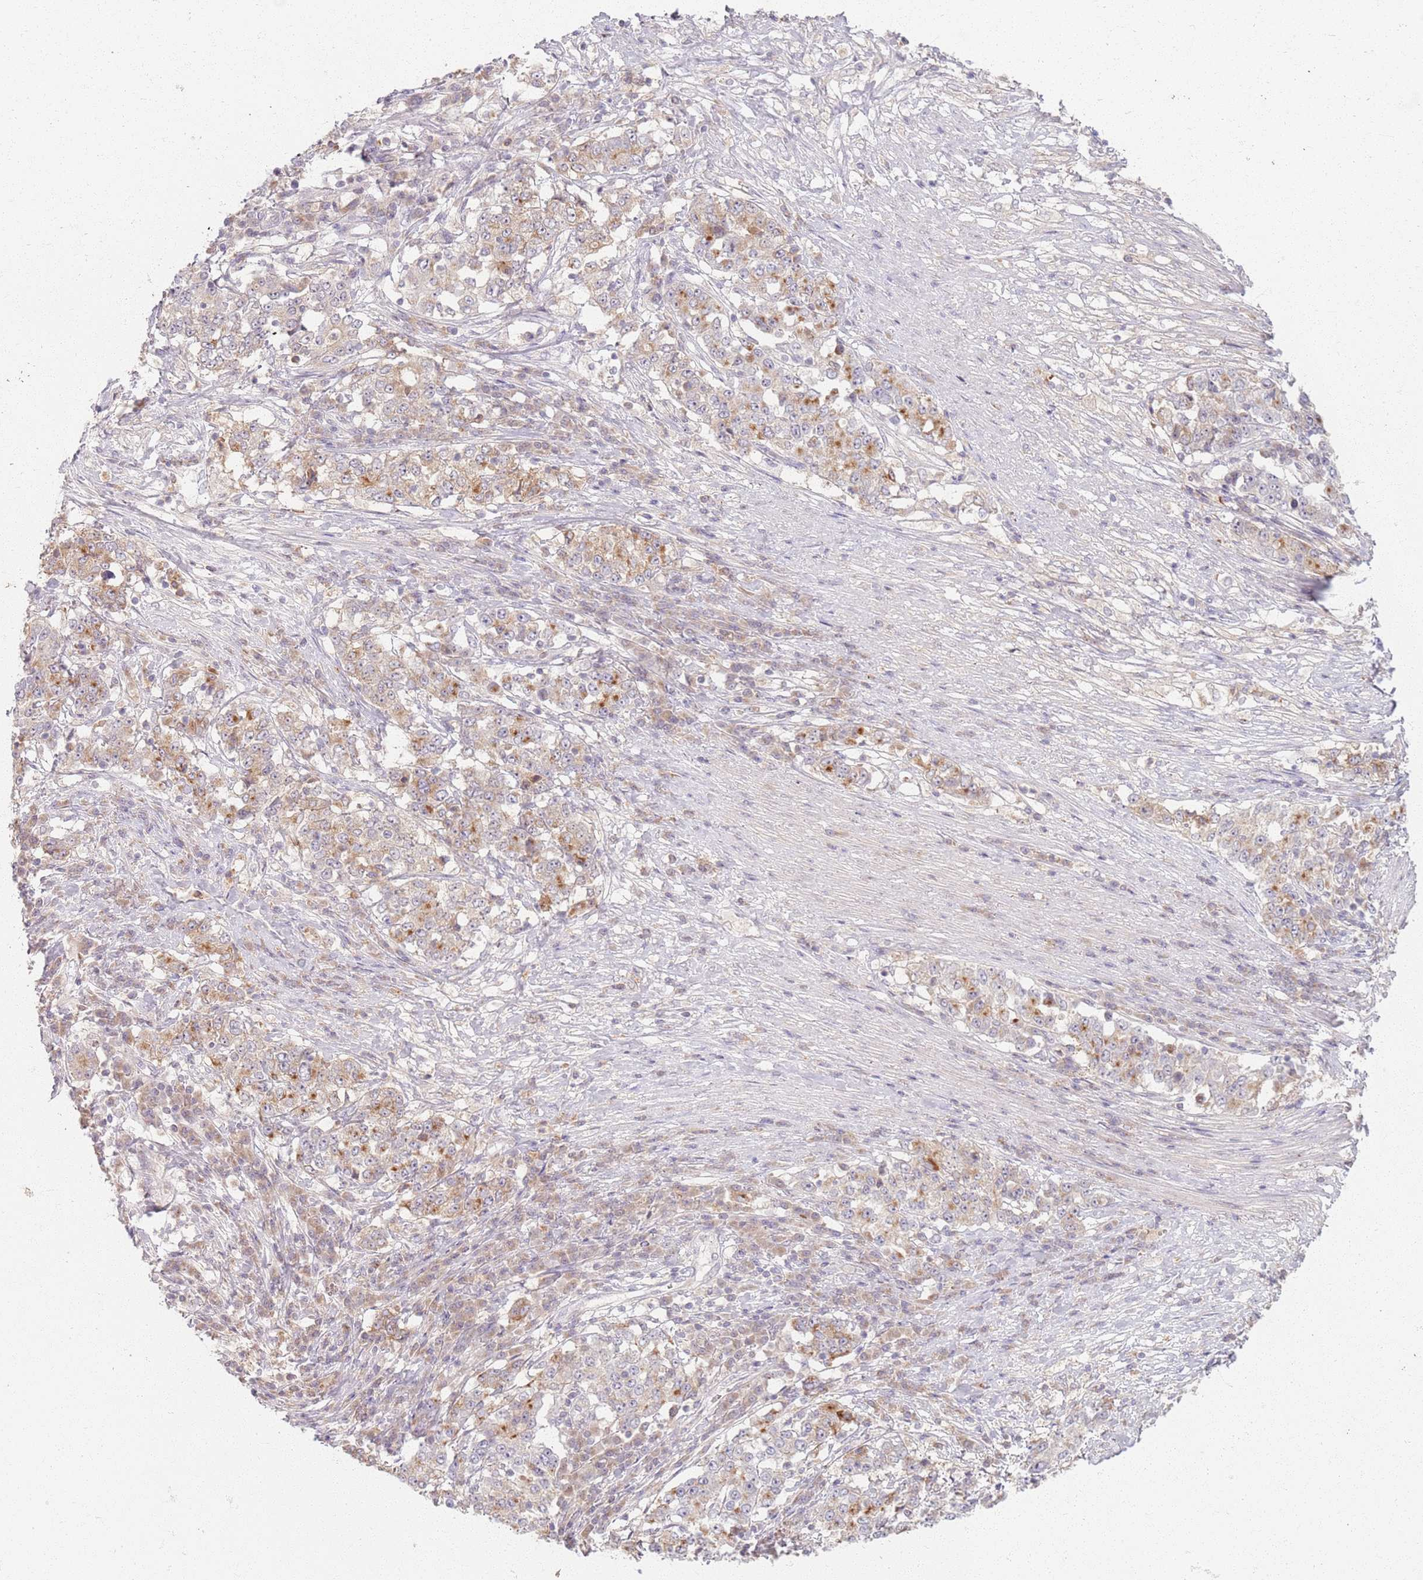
{"staining": {"intensity": "moderate", "quantity": "<25%", "location": "cytoplasmic/membranous"}, "tissue": "stomach cancer", "cell_type": "Tumor cells", "image_type": "cancer", "snomed": [{"axis": "morphology", "description": "Adenocarcinoma, NOS"}, {"axis": "topography", "description": "Stomach"}], "caption": "Human stomach cancer (adenocarcinoma) stained for a protein (brown) reveals moderate cytoplasmic/membranous positive staining in about <25% of tumor cells.", "gene": "ZDHHC2", "patient": {"sex": "male", "age": 59}}